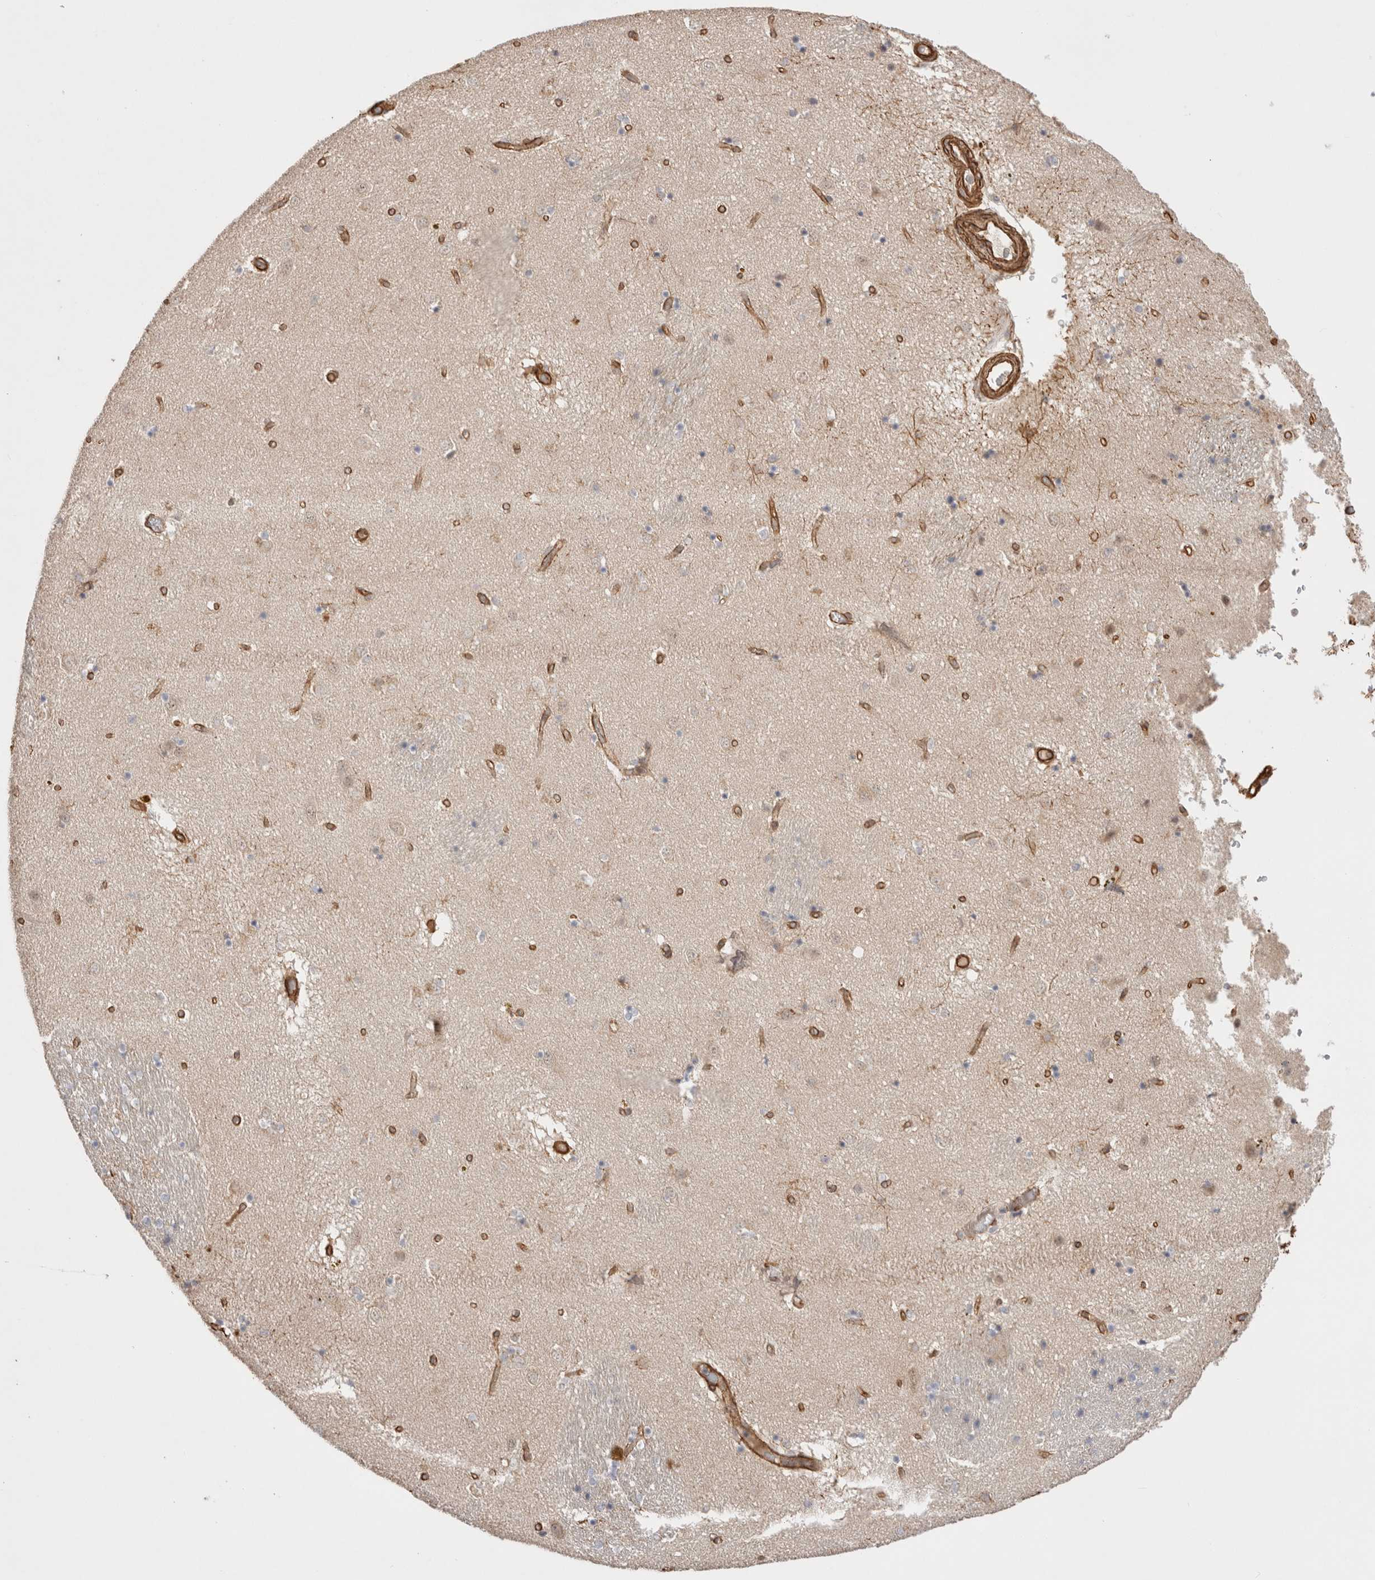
{"staining": {"intensity": "negative", "quantity": "none", "location": "none"}, "tissue": "caudate", "cell_type": "Glial cells", "image_type": "normal", "snomed": [{"axis": "morphology", "description": "Normal tissue, NOS"}, {"axis": "topography", "description": "Lateral ventricle wall"}], "caption": "Caudate stained for a protein using IHC demonstrates no positivity glial cells.", "gene": "CAAP1", "patient": {"sex": "male", "age": 70}}